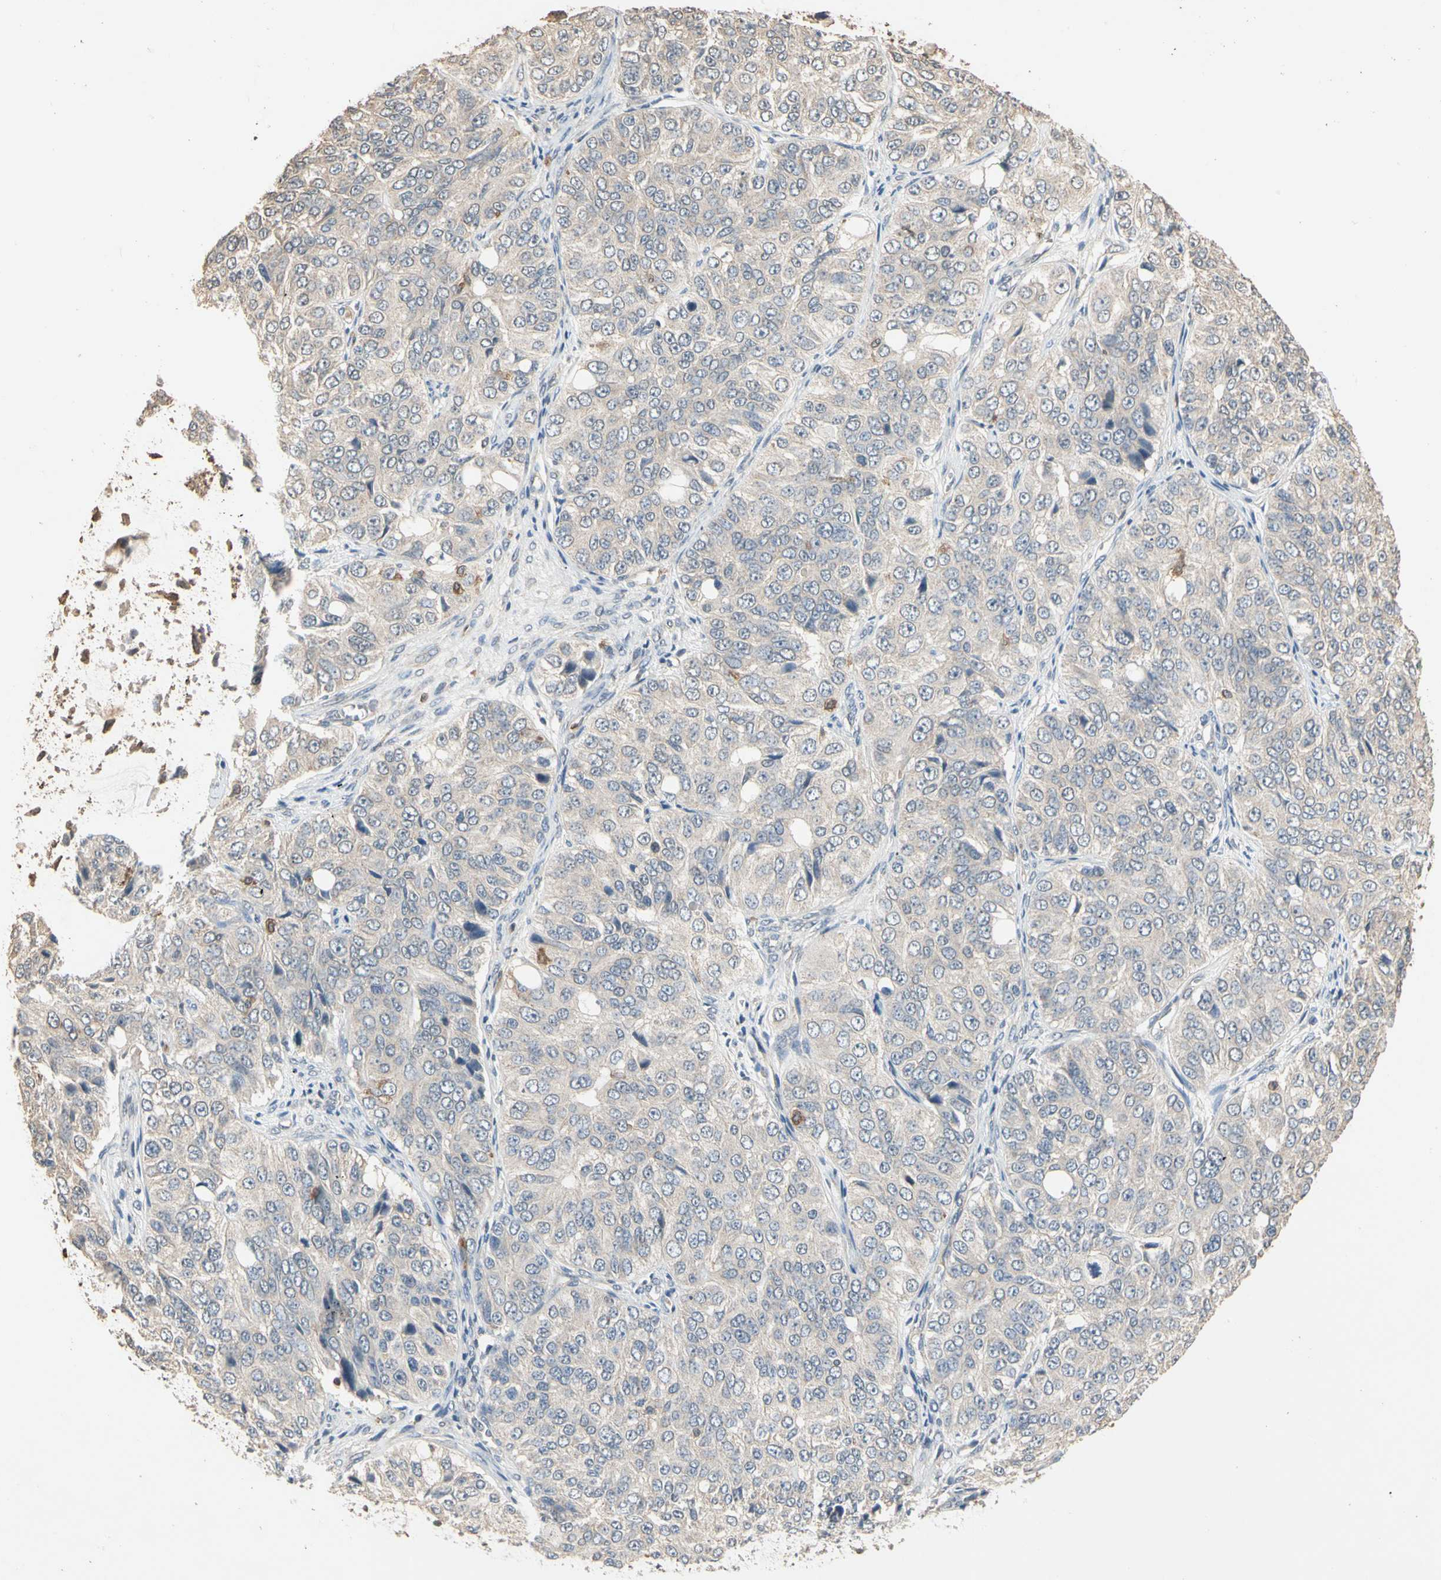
{"staining": {"intensity": "negative", "quantity": "none", "location": "none"}, "tissue": "ovarian cancer", "cell_type": "Tumor cells", "image_type": "cancer", "snomed": [{"axis": "morphology", "description": "Carcinoma, endometroid"}, {"axis": "topography", "description": "Ovary"}], "caption": "An immunohistochemistry (IHC) photomicrograph of endometroid carcinoma (ovarian) is shown. There is no staining in tumor cells of endometroid carcinoma (ovarian).", "gene": "MAP3K10", "patient": {"sex": "female", "age": 51}}